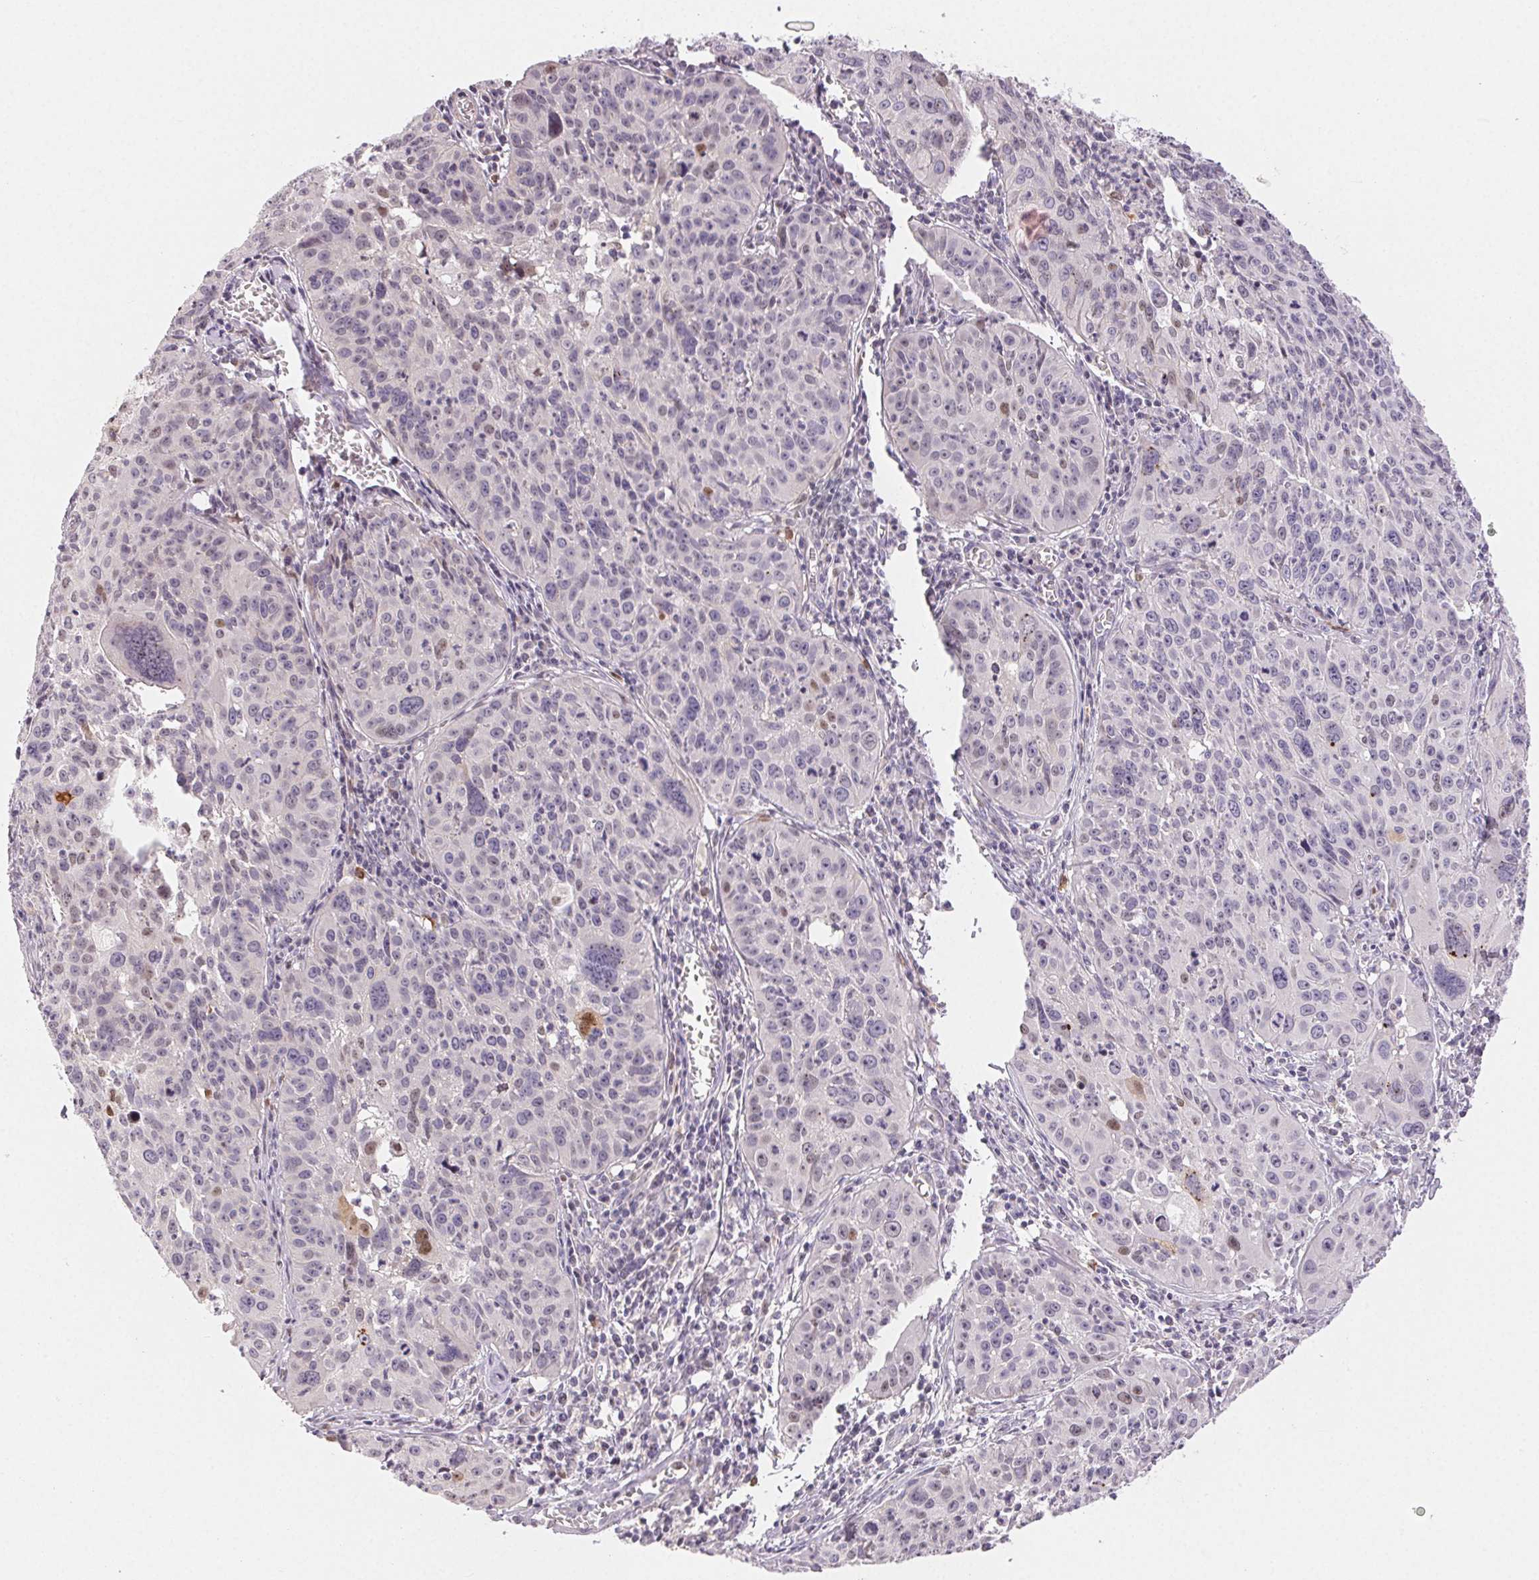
{"staining": {"intensity": "weak", "quantity": "<25%", "location": "nuclear"}, "tissue": "cervical cancer", "cell_type": "Tumor cells", "image_type": "cancer", "snomed": [{"axis": "morphology", "description": "Squamous cell carcinoma, NOS"}, {"axis": "topography", "description": "Cervix"}], "caption": "Immunohistochemistry (IHC) of cervical cancer demonstrates no positivity in tumor cells.", "gene": "RPGRIP1", "patient": {"sex": "female", "age": 31}}